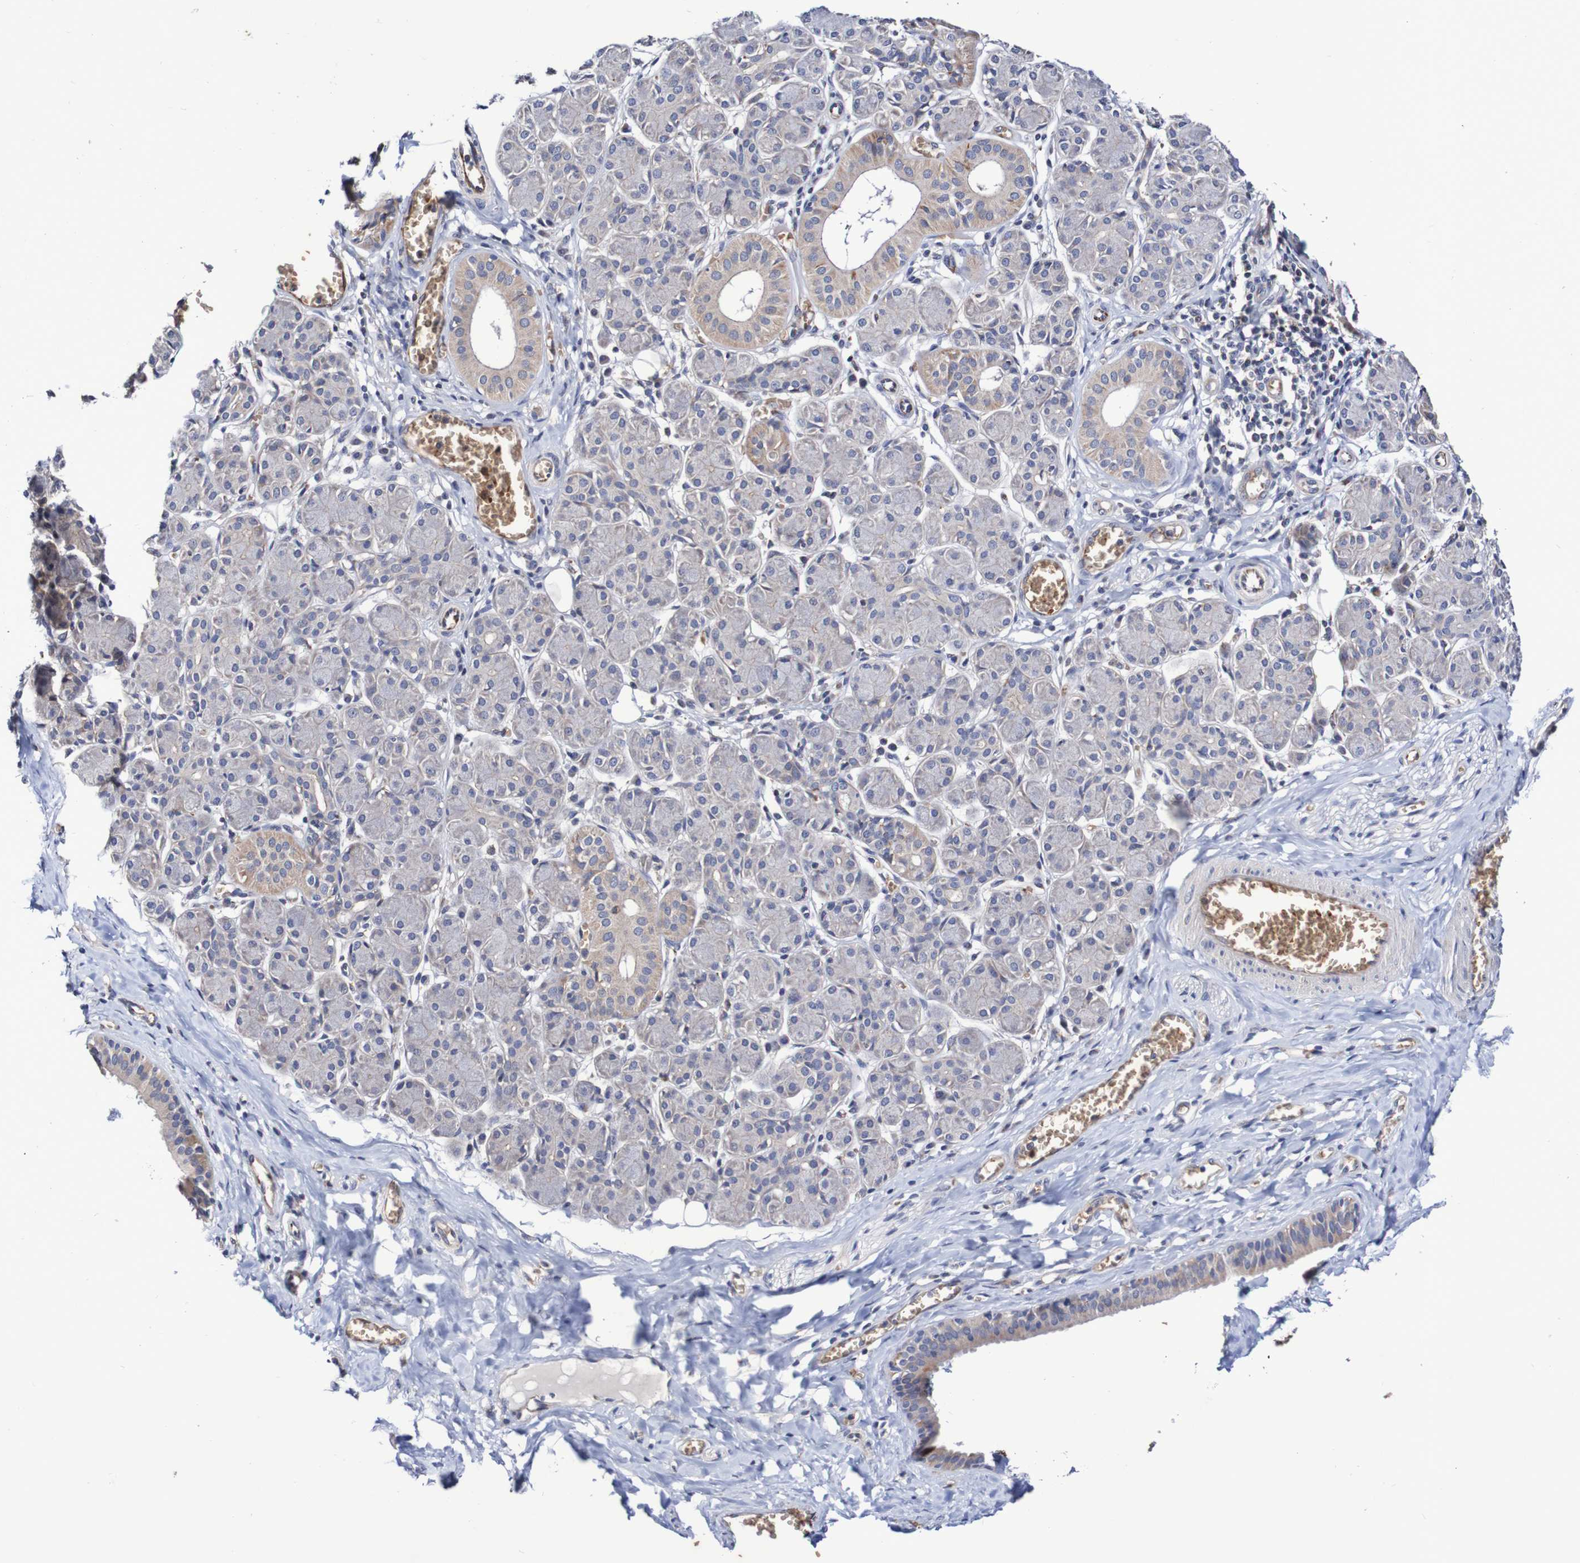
{"staining": {"intensity": "weak", "quantity": "<25%", "location": "cytoplasmic/membranous"}, "tissue": "salivary gland", "cell_type": "Glandular cells", "image_type": "normal", "snomed": [{"axis": "morphology", "description": "Normal tissue, NOS"}, {"axis": "morphology", "description": "Inflammation, NOS"}, {"axis": "topography", "description": "Lymph node"}, {"axis": "topography", "description": "Salivary gland"}], "caption": "A high-resolution micrograph shows immunohistochemistry (IHC) staining of unremarkable salivary gland, which displays no significant expression in glandular cells.", "gene": "WNT4", "patient": {"sex": "male", "age": 3}}